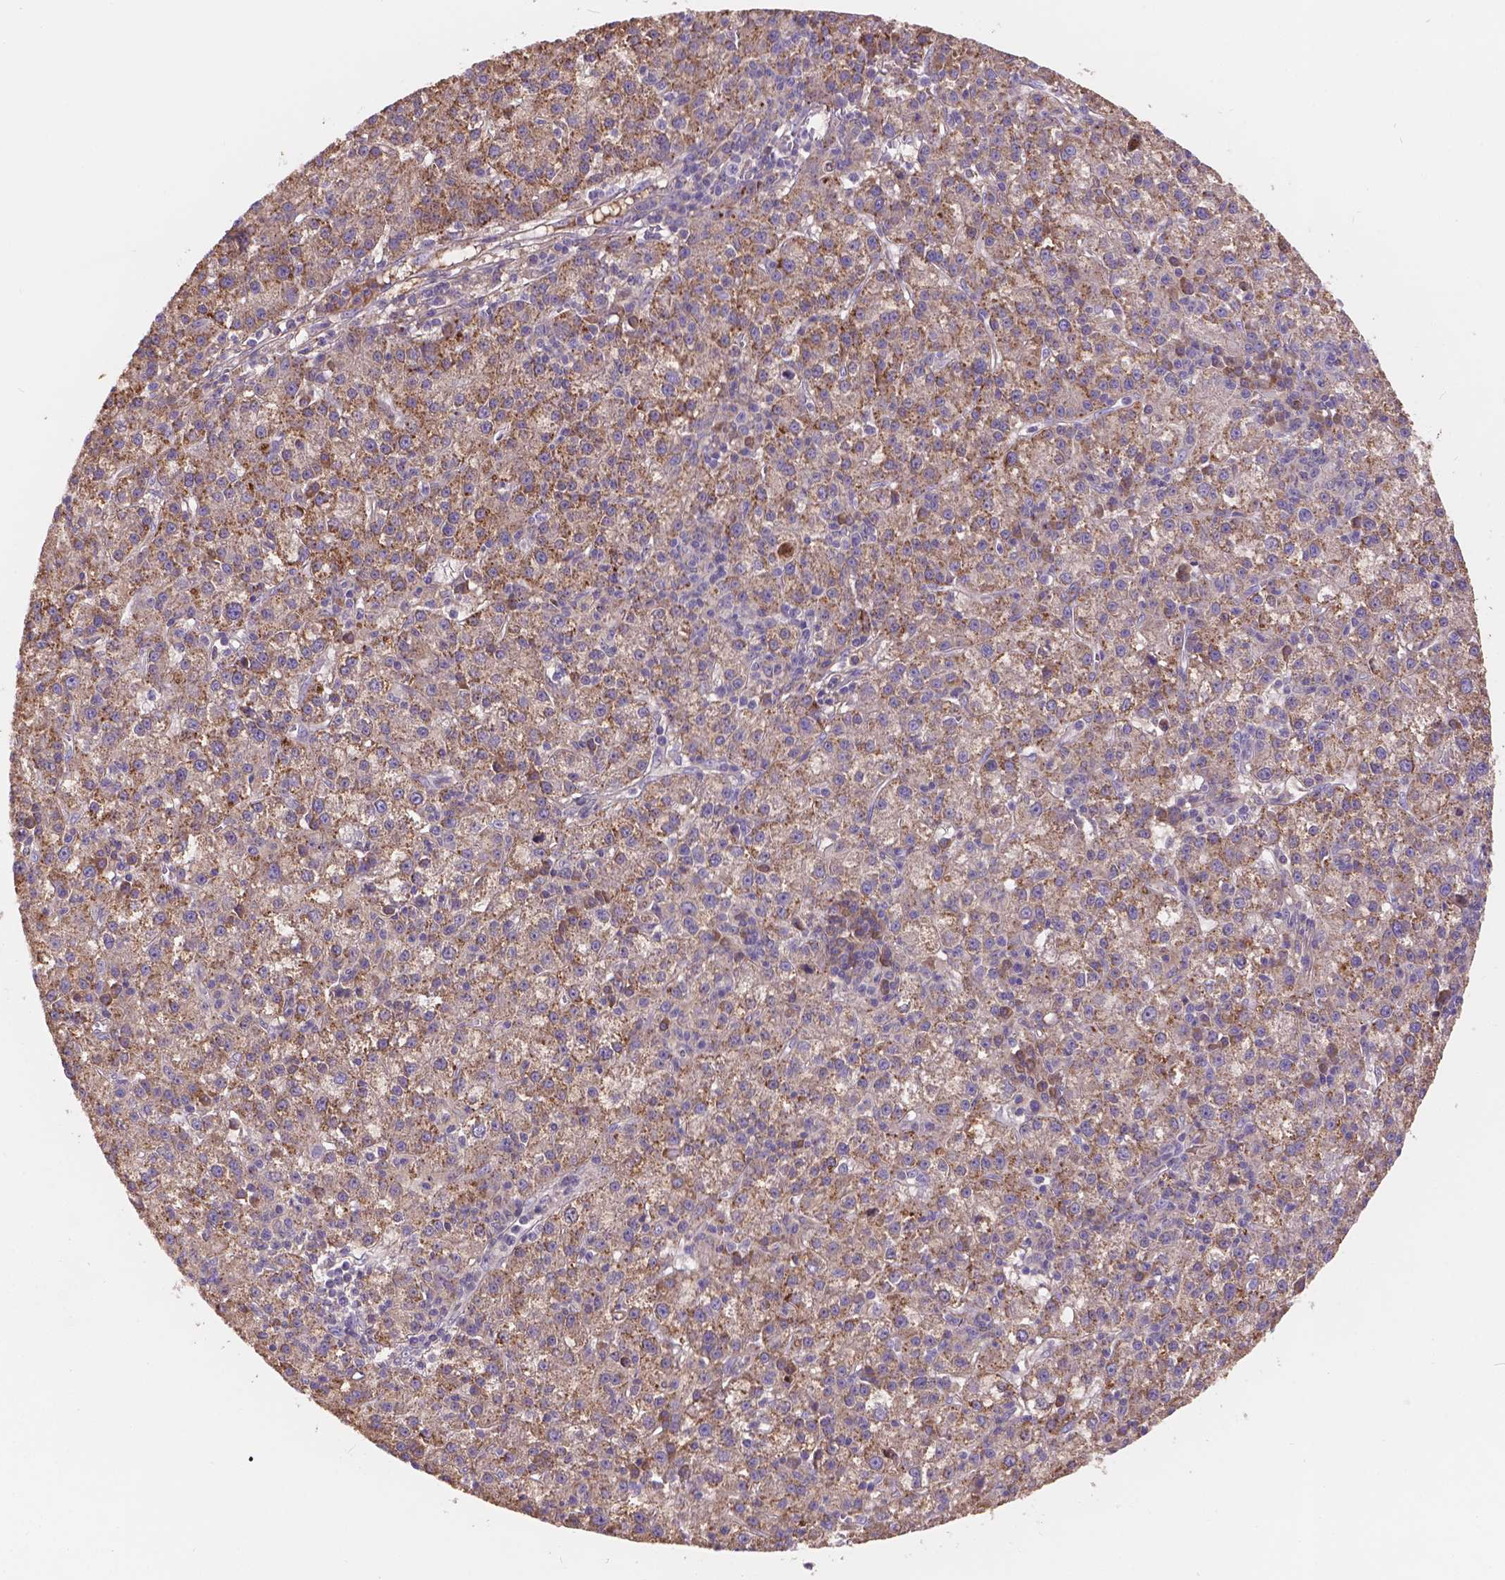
{"staining": {"intensity": "moderate", "quantity": ">75%", "location": "cytoplasmic/membranous"}, "tissue": "liver cancer", "cell_type": "Tumor cells", "image_type": "cancer", "snomed": [{"axis": "morphology", "description": "Carcinoma, Hepatocellular, NOS"}, {"axis": "topography", "description": "Liver"}], "caption": "Immunohistochemistry (IHC) of human hepatocellular carcinoma (liver) displays medium levels of moderate cytoplasmic/membranous positivity in approximately >75% of tumor cells.", "gene": "CDK10", "patient": {"sex": "female", "age": 60}}